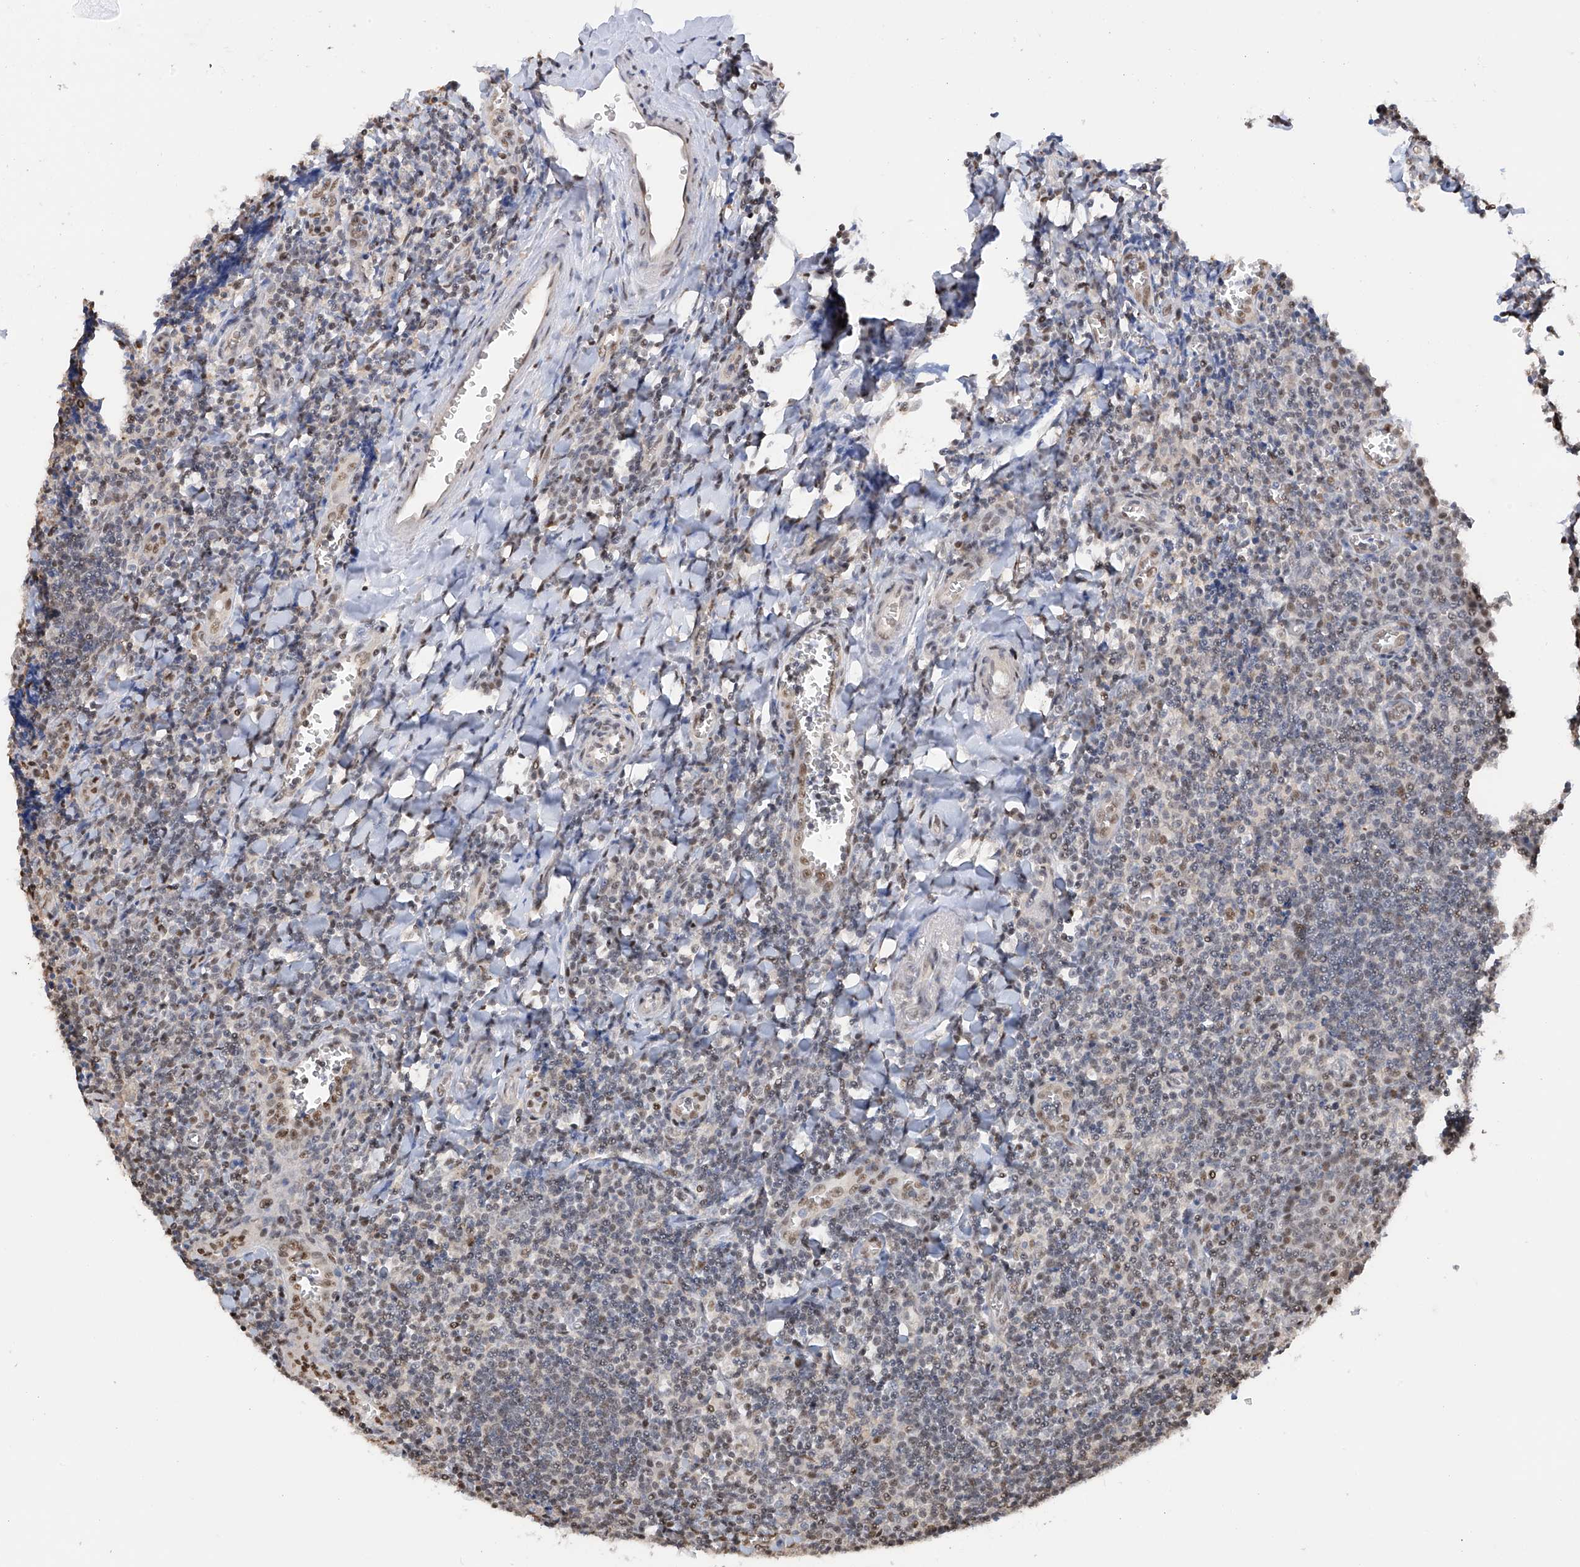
{"staining": {"intensity": "weak", "quantity": "<25%", "location": "nuclear"}, "tissue": "tonsil", "cell_type": "Germinal center cells", "image_type": "normal", "snomed": [{"axis": "morphology", "description": "Normal tissue, NOS"}, {"axis": "topography", "description": "Tonsil"}], "caption": "A high-resolution photomicrograph shows IHC staining of unremarkable tonsil, which displays no significant positivity in germinal center cells. Nuclei are stained in blue.", "gene": "PMM1", "patient": {"sex": "male", "age": 27}}